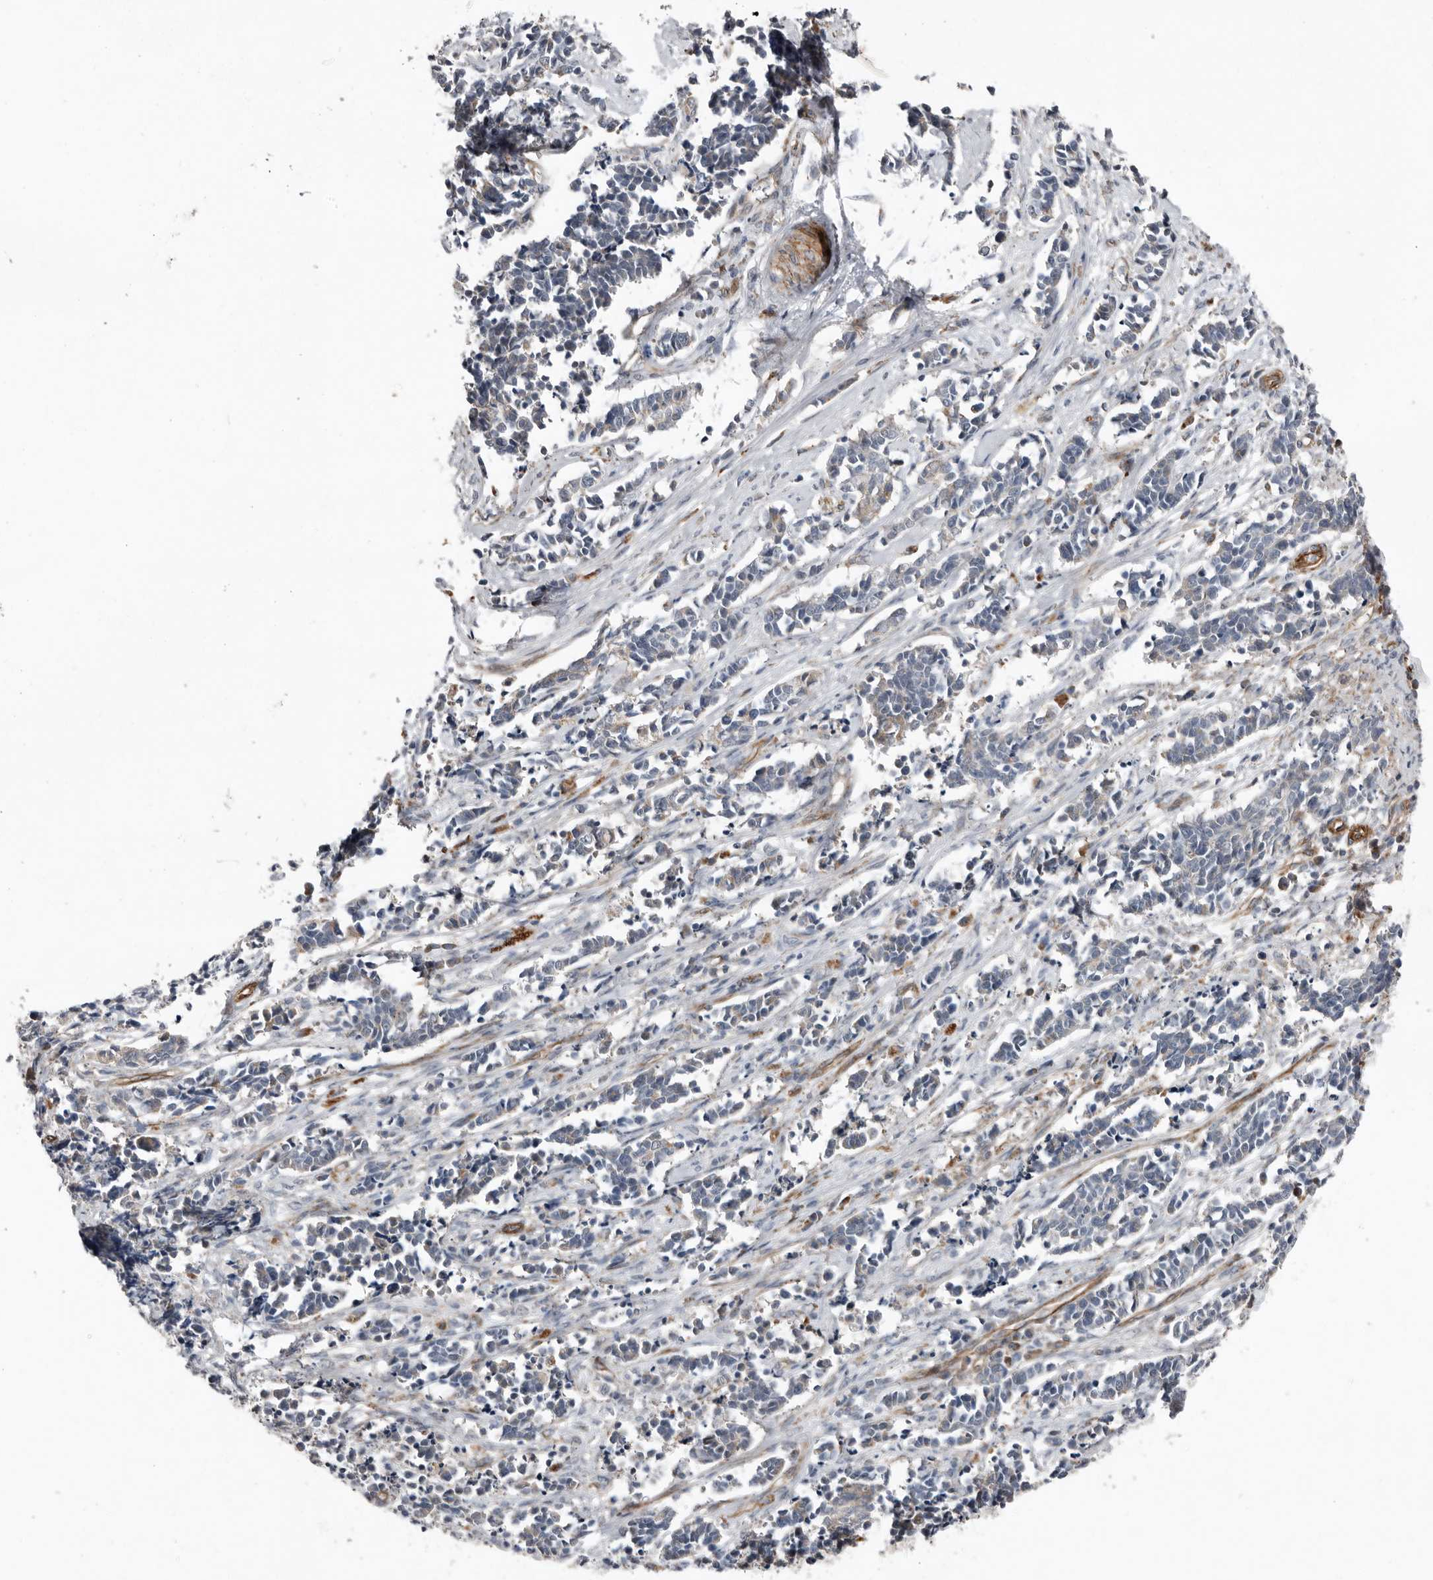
{"staining": {"intensity": "negative", "quantity": "none", "location": "none"}, "tissue": "cervical cancer", "cell_type": "Tumor cells", "image_type": "cancer", "snomed": [{"axis": "morphology", "description": "Normal tissue, NOS"}, {"axis": "morphology", "description": "Squamous cell carcinoma, NOS"}, {"axis": "topography", "description": "Cervix"}], "caption": "The histopathology image displays no staining of tumor cells in cervical cancer.", "gene": "RANBP17", "patient": {"sex": "female", "age": 35}}